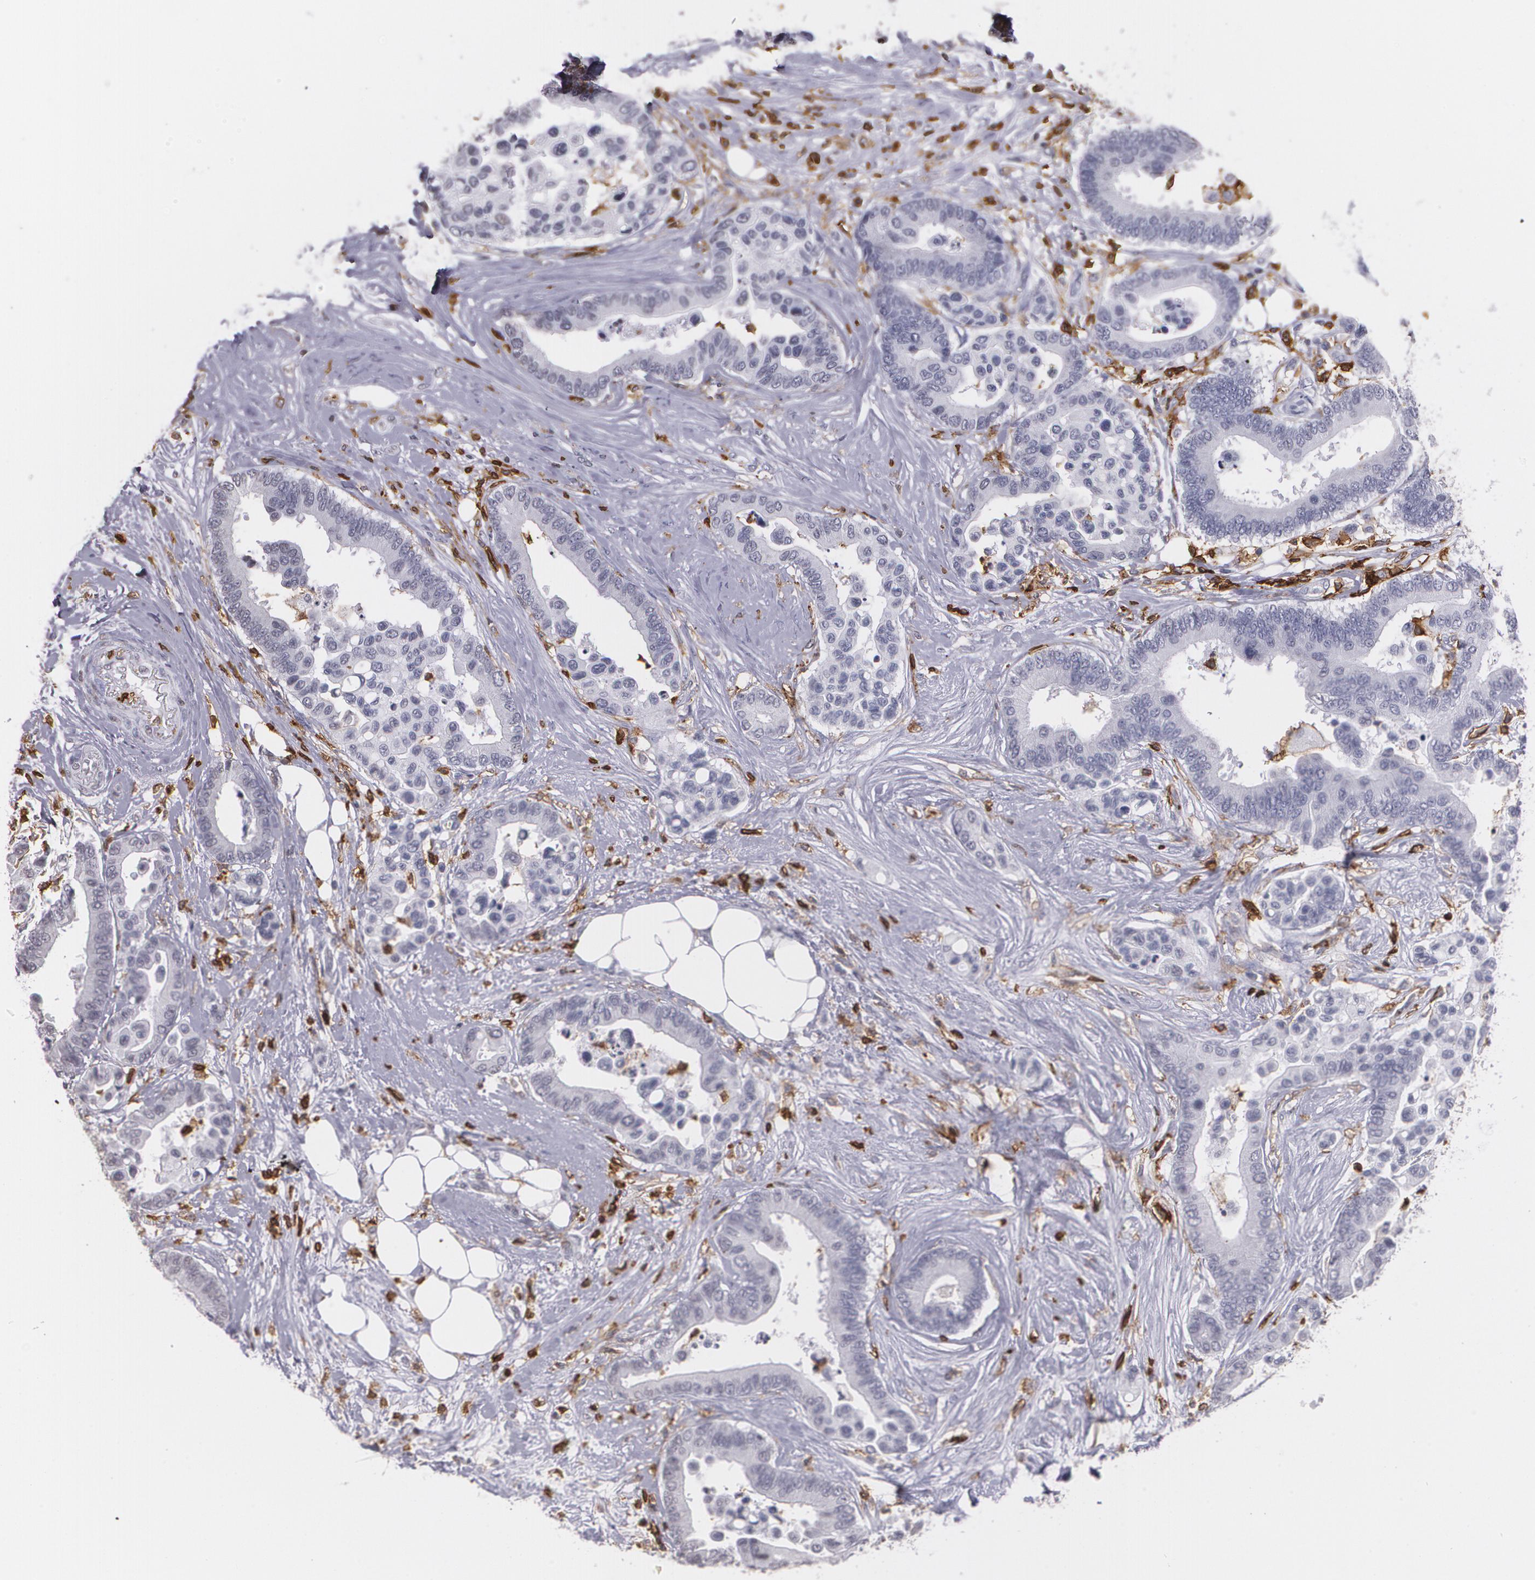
{"staining": {"intensity": "negative", "quantity": "none", "location": "none"}, "tissue": "colorectal cancer", "cell_type": "Tumor cells", "image_type": "cancer", "snomed": [{"axis": "morphology", "description": "Adenocarcinoma, NOS"}, {"axis": "topography", "description": "Colon"}], "caption": "DAB (3,3'-diaminobenzidine) immunohistochemical staining of colorectal cancer (adenocarcinoma) displays no significant positivity in tumor cells. (DAB immunohistochemistry (IHC) with hematoxylin counter stain).", "gene": "PTPRC", "patient": {"sex": "male", "age": 82}}